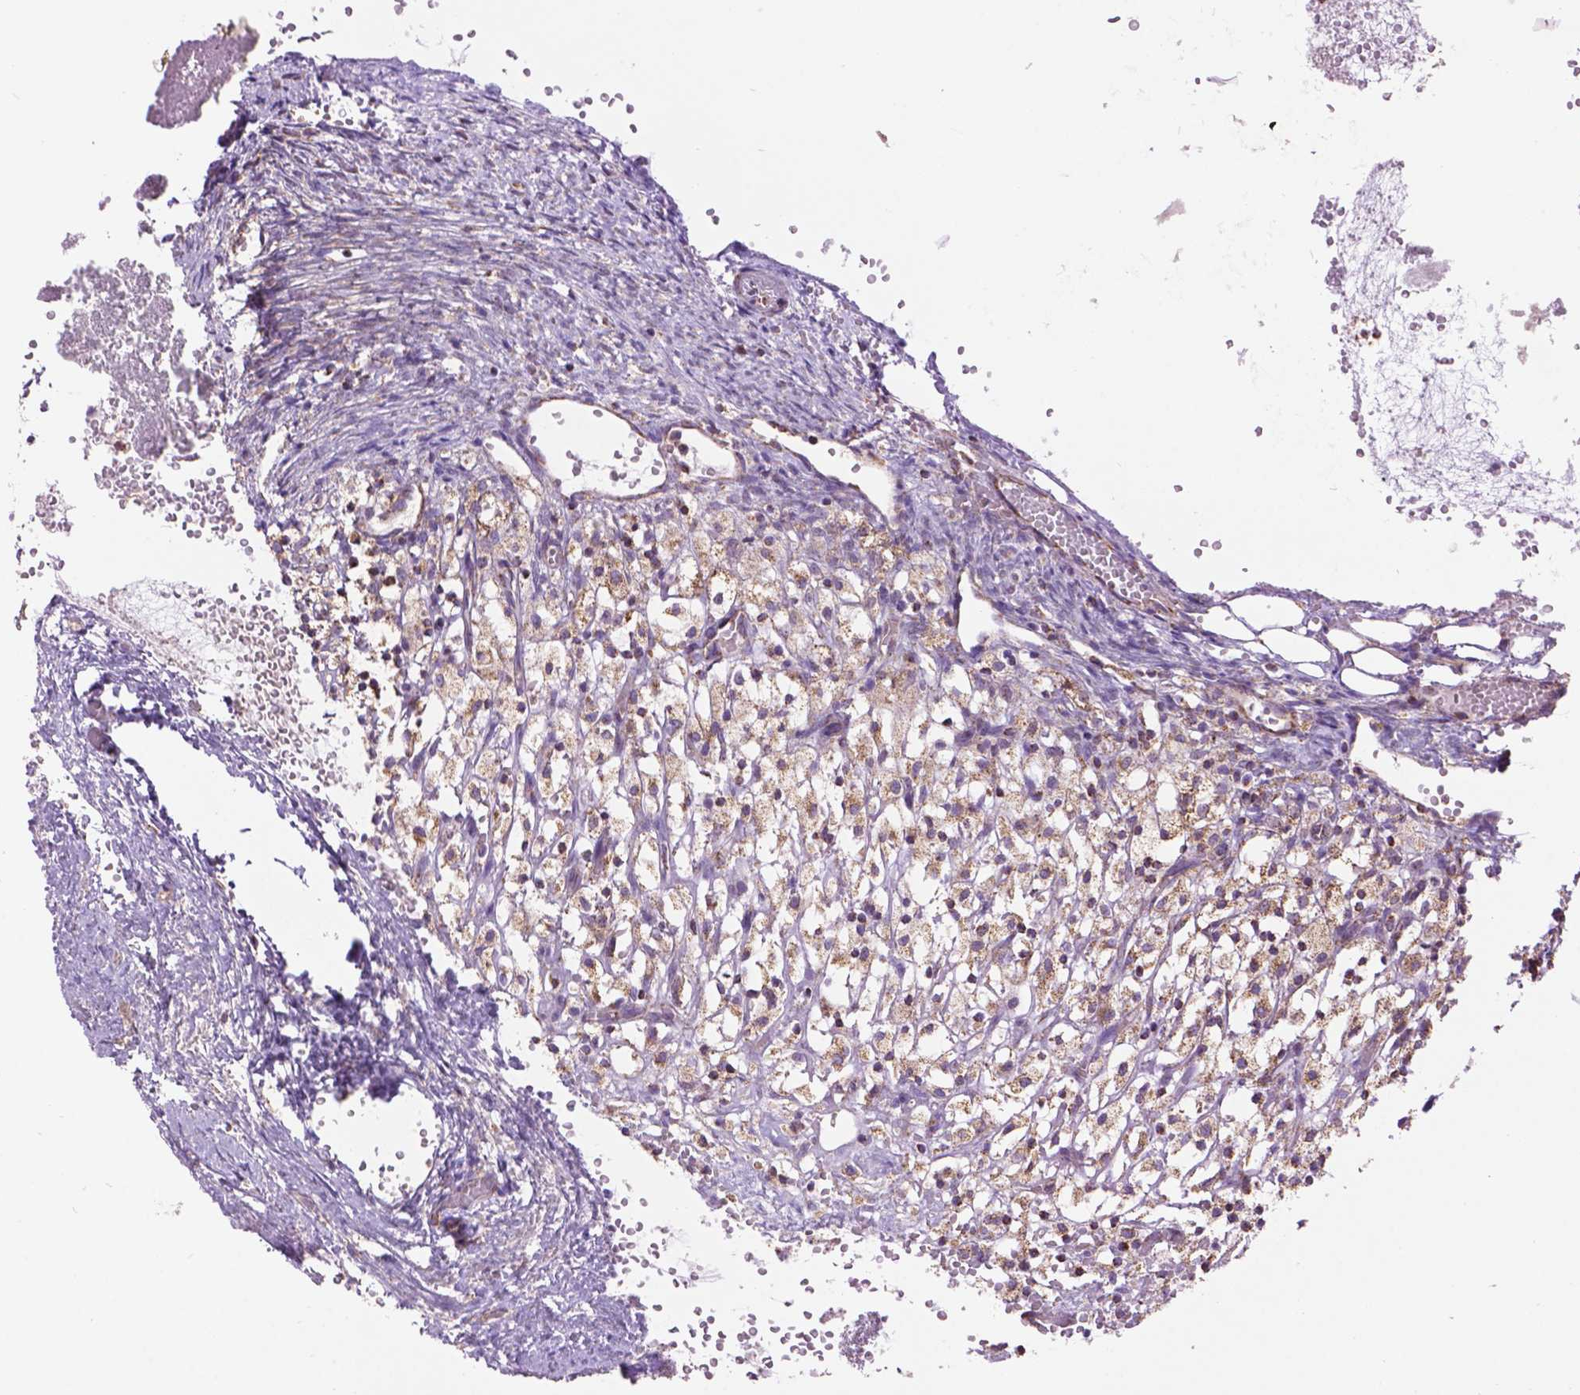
{"staining": {"intensity": "strong", "quantity": ">75%", "location": "cytoplasmic/membranous"}, "tissue": "ovary", "cell_type": "Follicle cells", "image_type": "normal", "snomed": [{"axis": "morphology", "description": "Normal tissue, NOS"}, {"axis": "topography", "description": "Ovary"}], "caption": "The immunohistochemical stain highlights strong cytoplasmic/membranous expression in follicle cells of benign ovary. Ihc stains the protein of interest in brown and the nuclei are stained blue.", "gene": "PYCR3", "patient": {"sex": "female", "age": 46}}